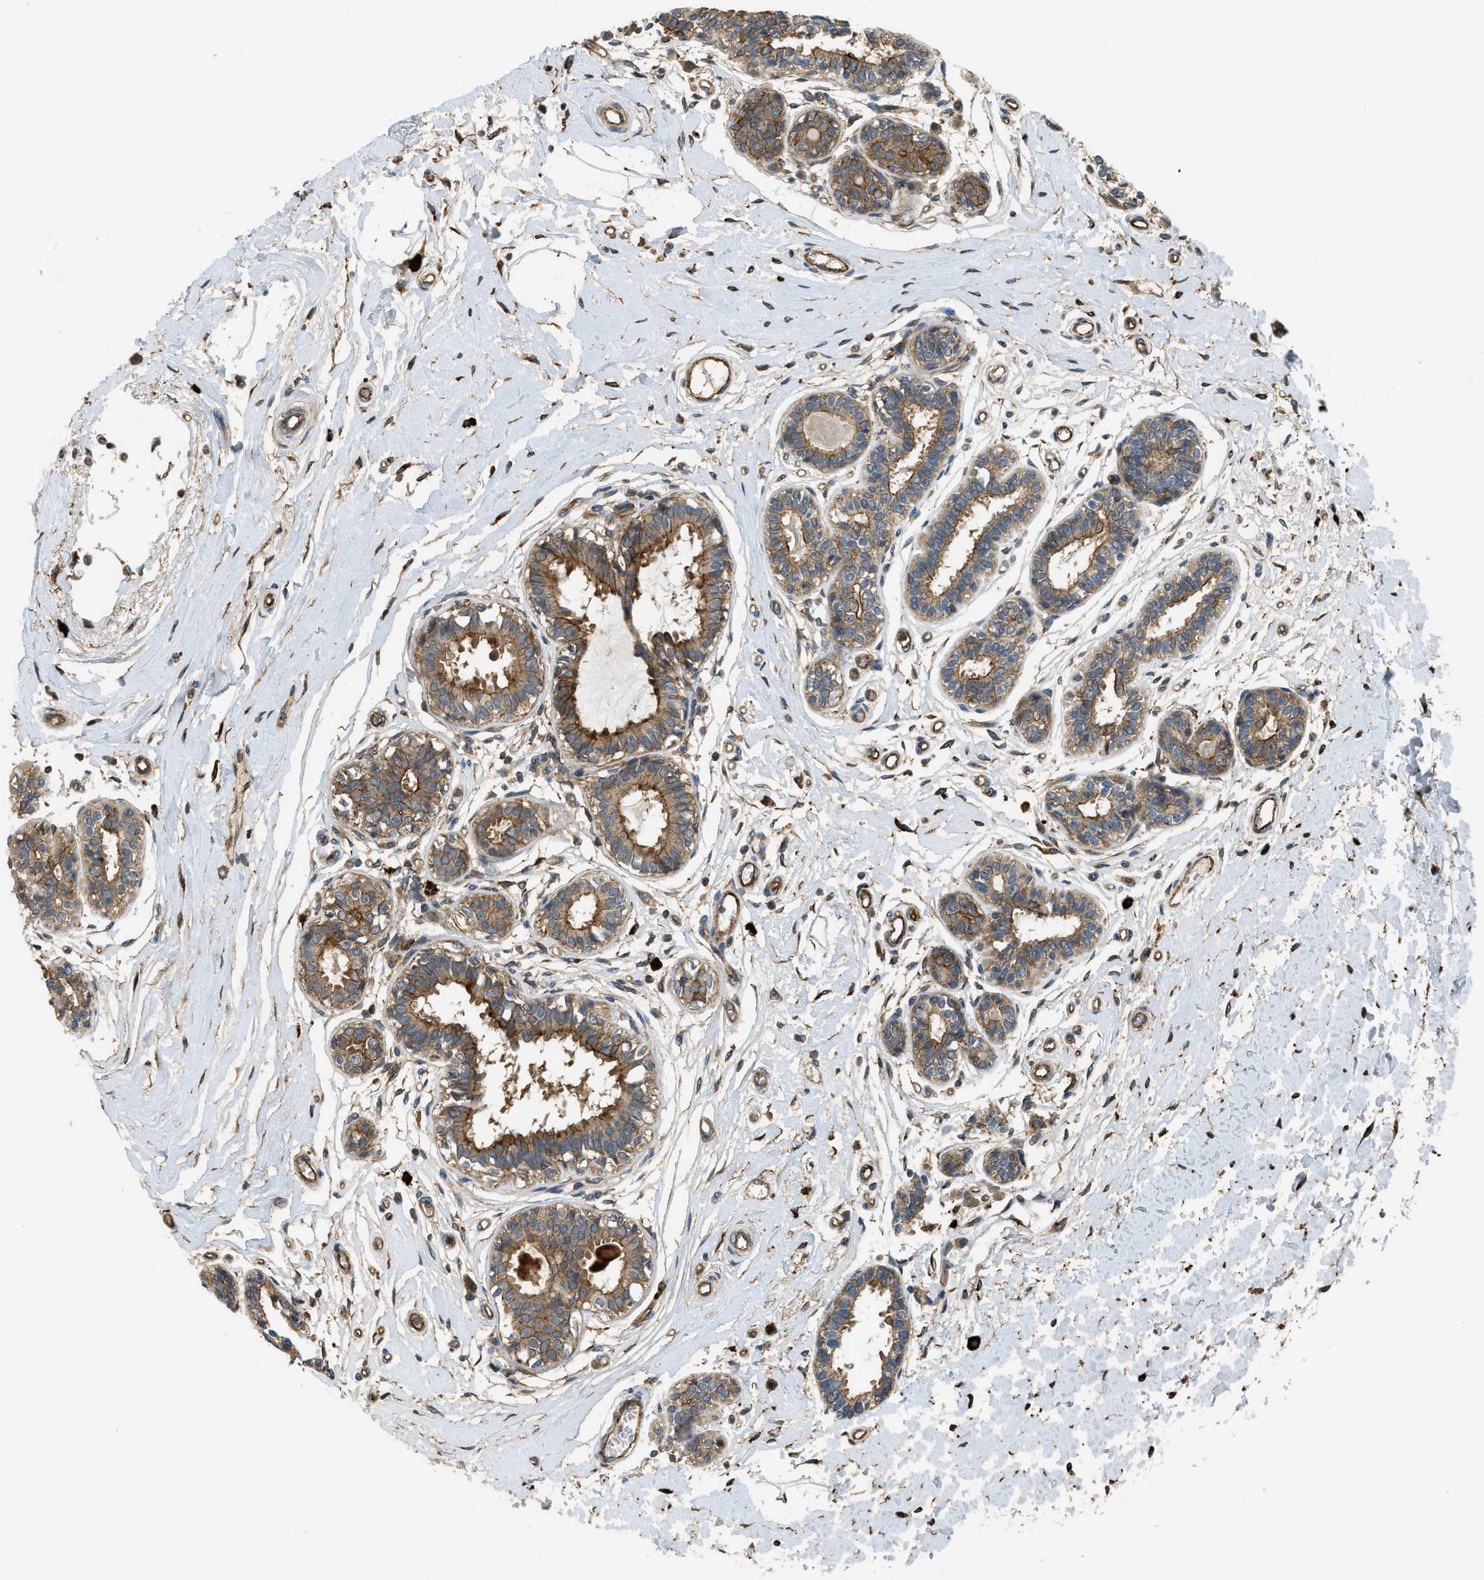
{"staining": {"intensity": "moderate", "quantity": ">75%", "location": "cytoplasmic/membranous"}, "tissue": "breast", "cell_type": "Adipocytes", "image_type": "normal", "snomed": [{"axis": "morphology", "description": "Normal tissue, NOS"}, {"axis": "morphology", "description": "Lobular carcinoma"}, {"axis": "topography", "description": "Breast"}], "caption": "The immunohistochemical stain labels moderate cytoplasmic/membranous expression in adipocytes of unremarkable breast. Immunohistochemistry (ihc) stains the protein of interest in brown and the nuclei are stained blue.", "gene": "BAG4", "patient": {"sex": "female", "age": 59}}